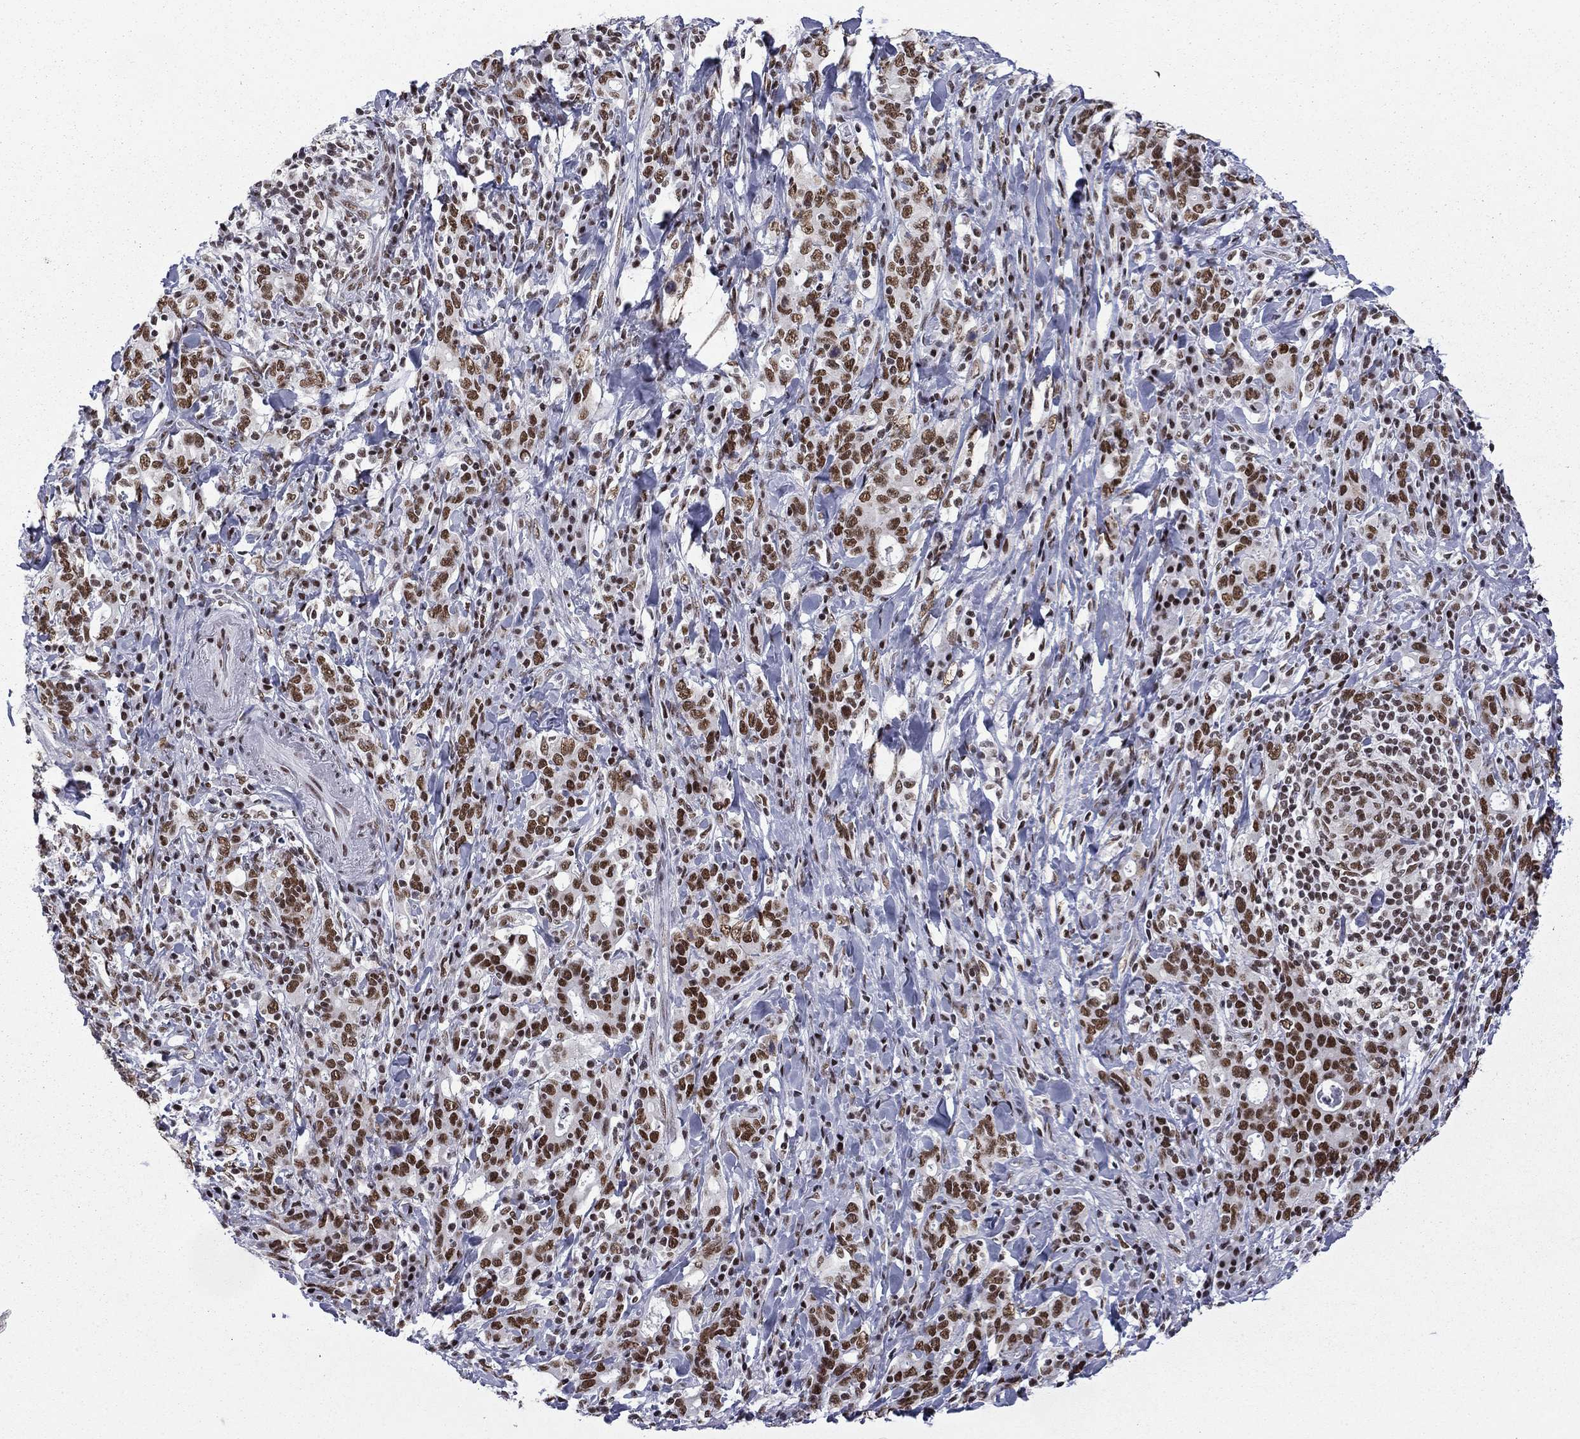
{"staining": {"intensity": "strong", "quantity": ">75%", "location": "nuclear"}, "tissue": "stomach cancer", "cell_type": "Tumor cells", "image_type": "cancer", "snomed": [{"axis": "morphology", "description": "Adenocarcinoma, NOS"}, {"axis": "topography", "description": "Stomach"}], "caption": "The image exhibits immunohistochemical staining of adenocarcinoma (stomach). There is strong nuclear expression is appreciated in about >75% of tumor cells. (Stains: DAB in brown, nuclei in blue, Microscopy: brightfield microscopy at high magnification).", "gene": "ETV5", "patient": {"sex": "male", "age": 79}}